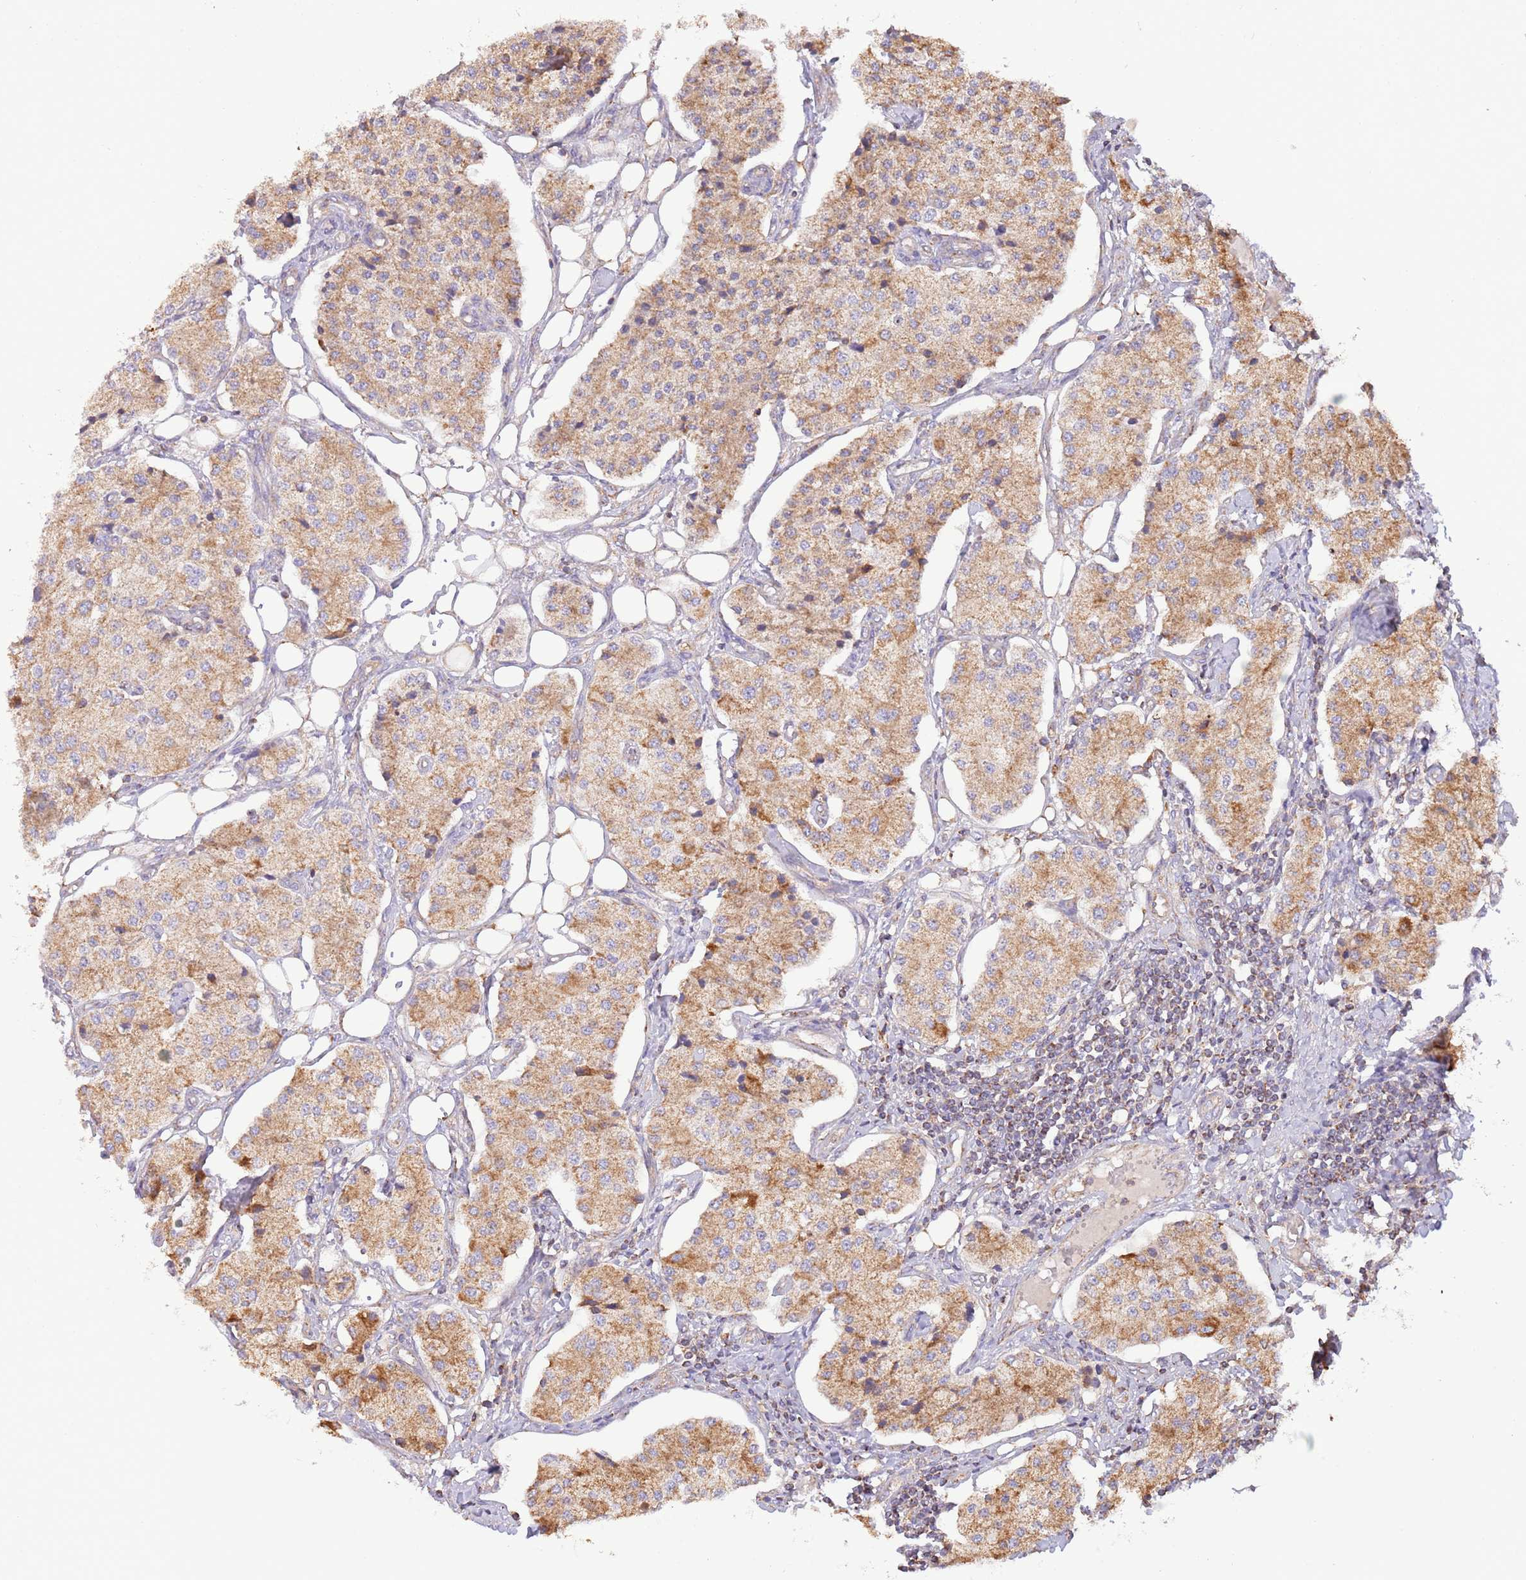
{"staining": {"intensity": "moderate", "quantity": ">75%", "location": "cytoplasmic/membranous"}, "tissue": "carcinoid", "cell_type": "Tumor cells", "image_type": "cancer", "snomed": [{"axis": "morphology", "description": "Carcinoid, malignant, NOS"}, {"axis": "topography", "description": "Colon"}], "caption": "Malignant carcinoid was stained to show a protein in brown. There is medium levels of moderate cytoplasmic/membranous staining in about >75% of tumor cells.", "gene": "DNAJA3", "patient": {"sex": "female", "age": 52}}